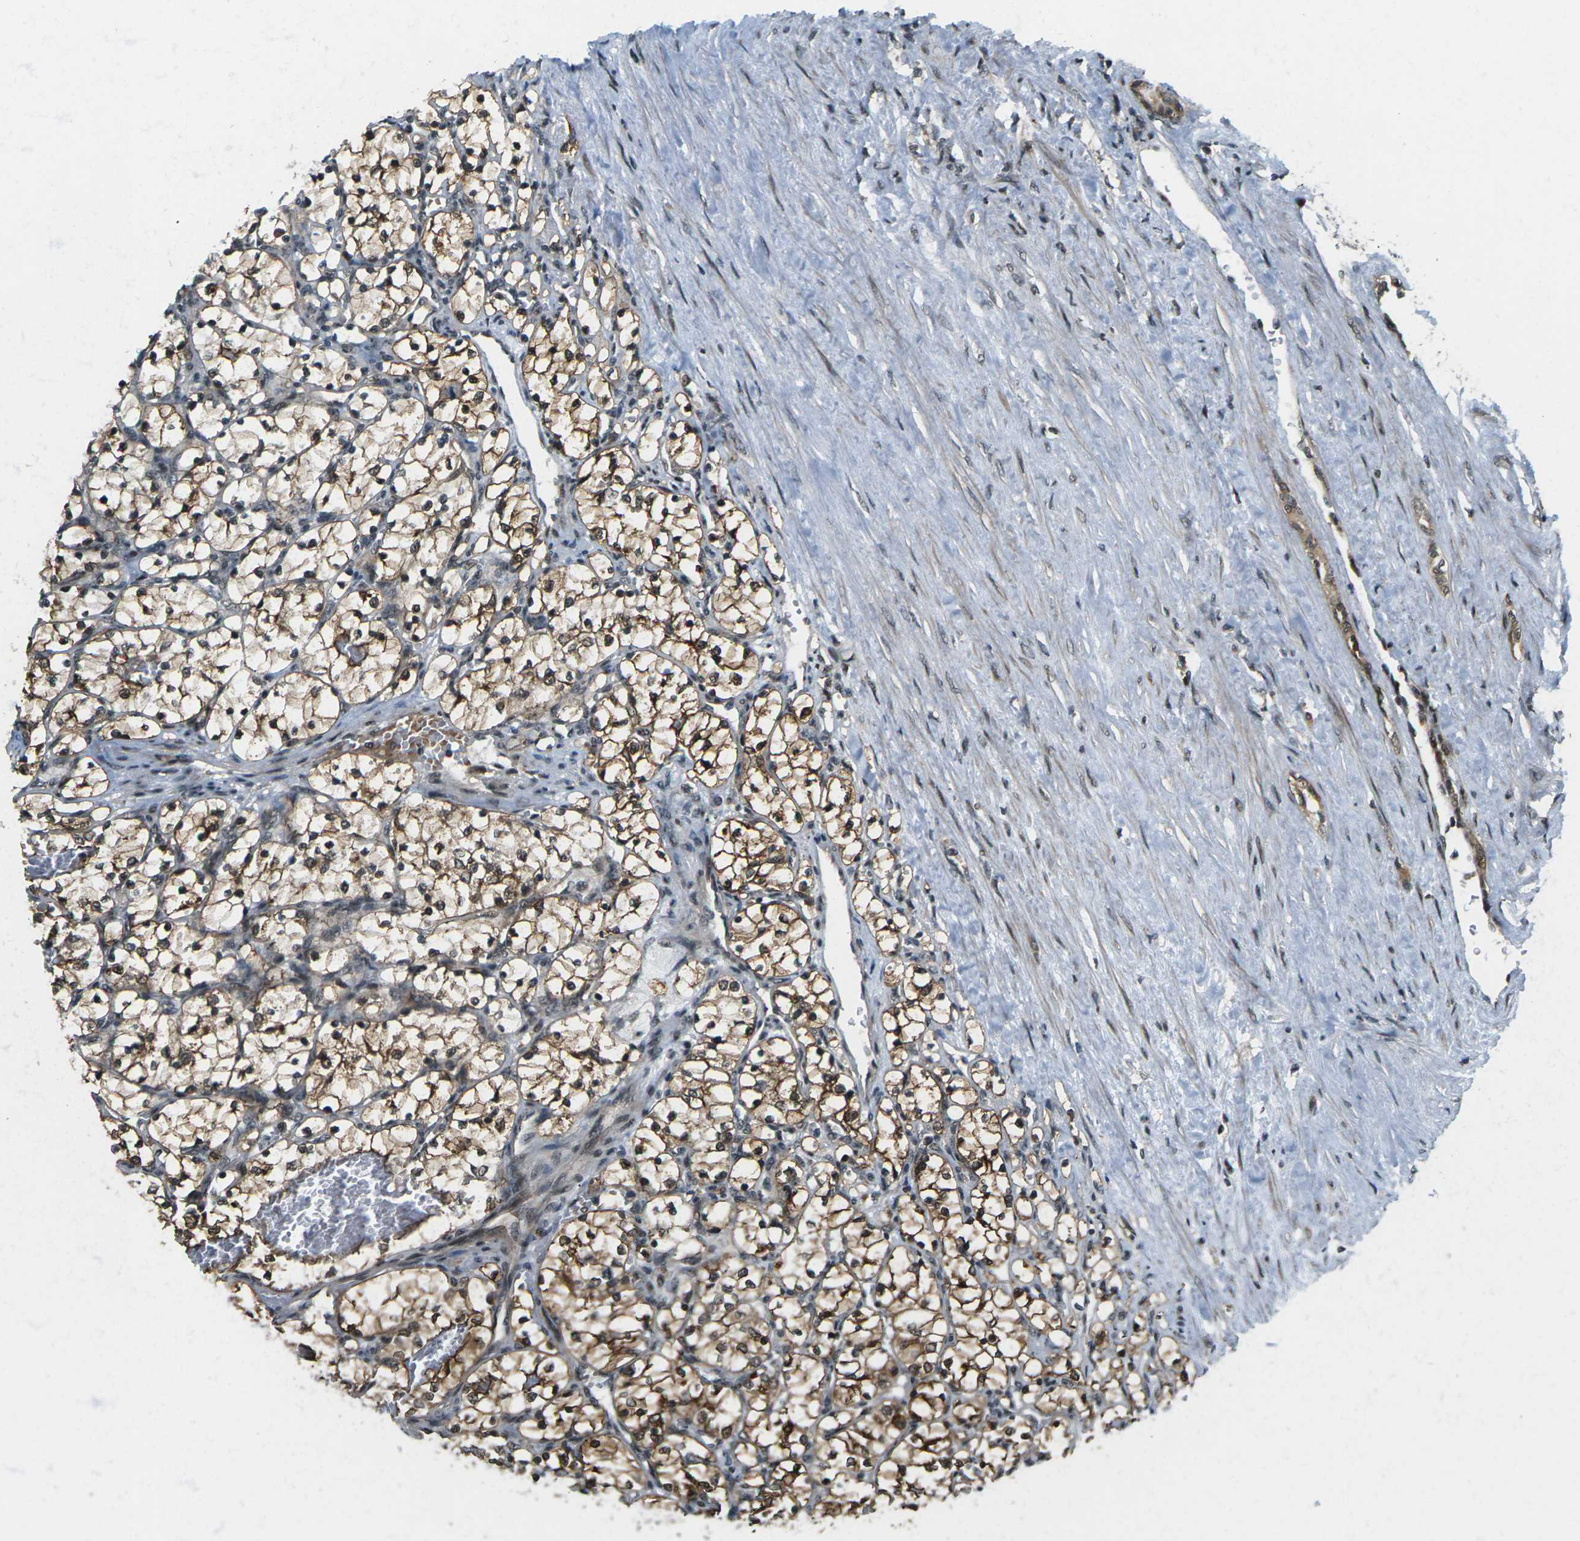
{"staining": {"intensity": "strong", "quantity": ">75%", "location": "cytoplasmic/membranous,nuclear"}, "tissue": "renal cancer", "cell_type": "Tumor cells", "image_type": "cancer", "snomed": [{"axis": "morphology", "description": "Adenocarcinoma, NOS"}, {"axis": "topography", "description": "Kidney"}], "caption": "This is an image of immunohistochemistry staining of renal cancer, which shows strong expression in the cytoplasmic/membranous and nuclear of tumor cells.", "gene": "UBE2S", "patient": {"sex": "female", "age": 69}}